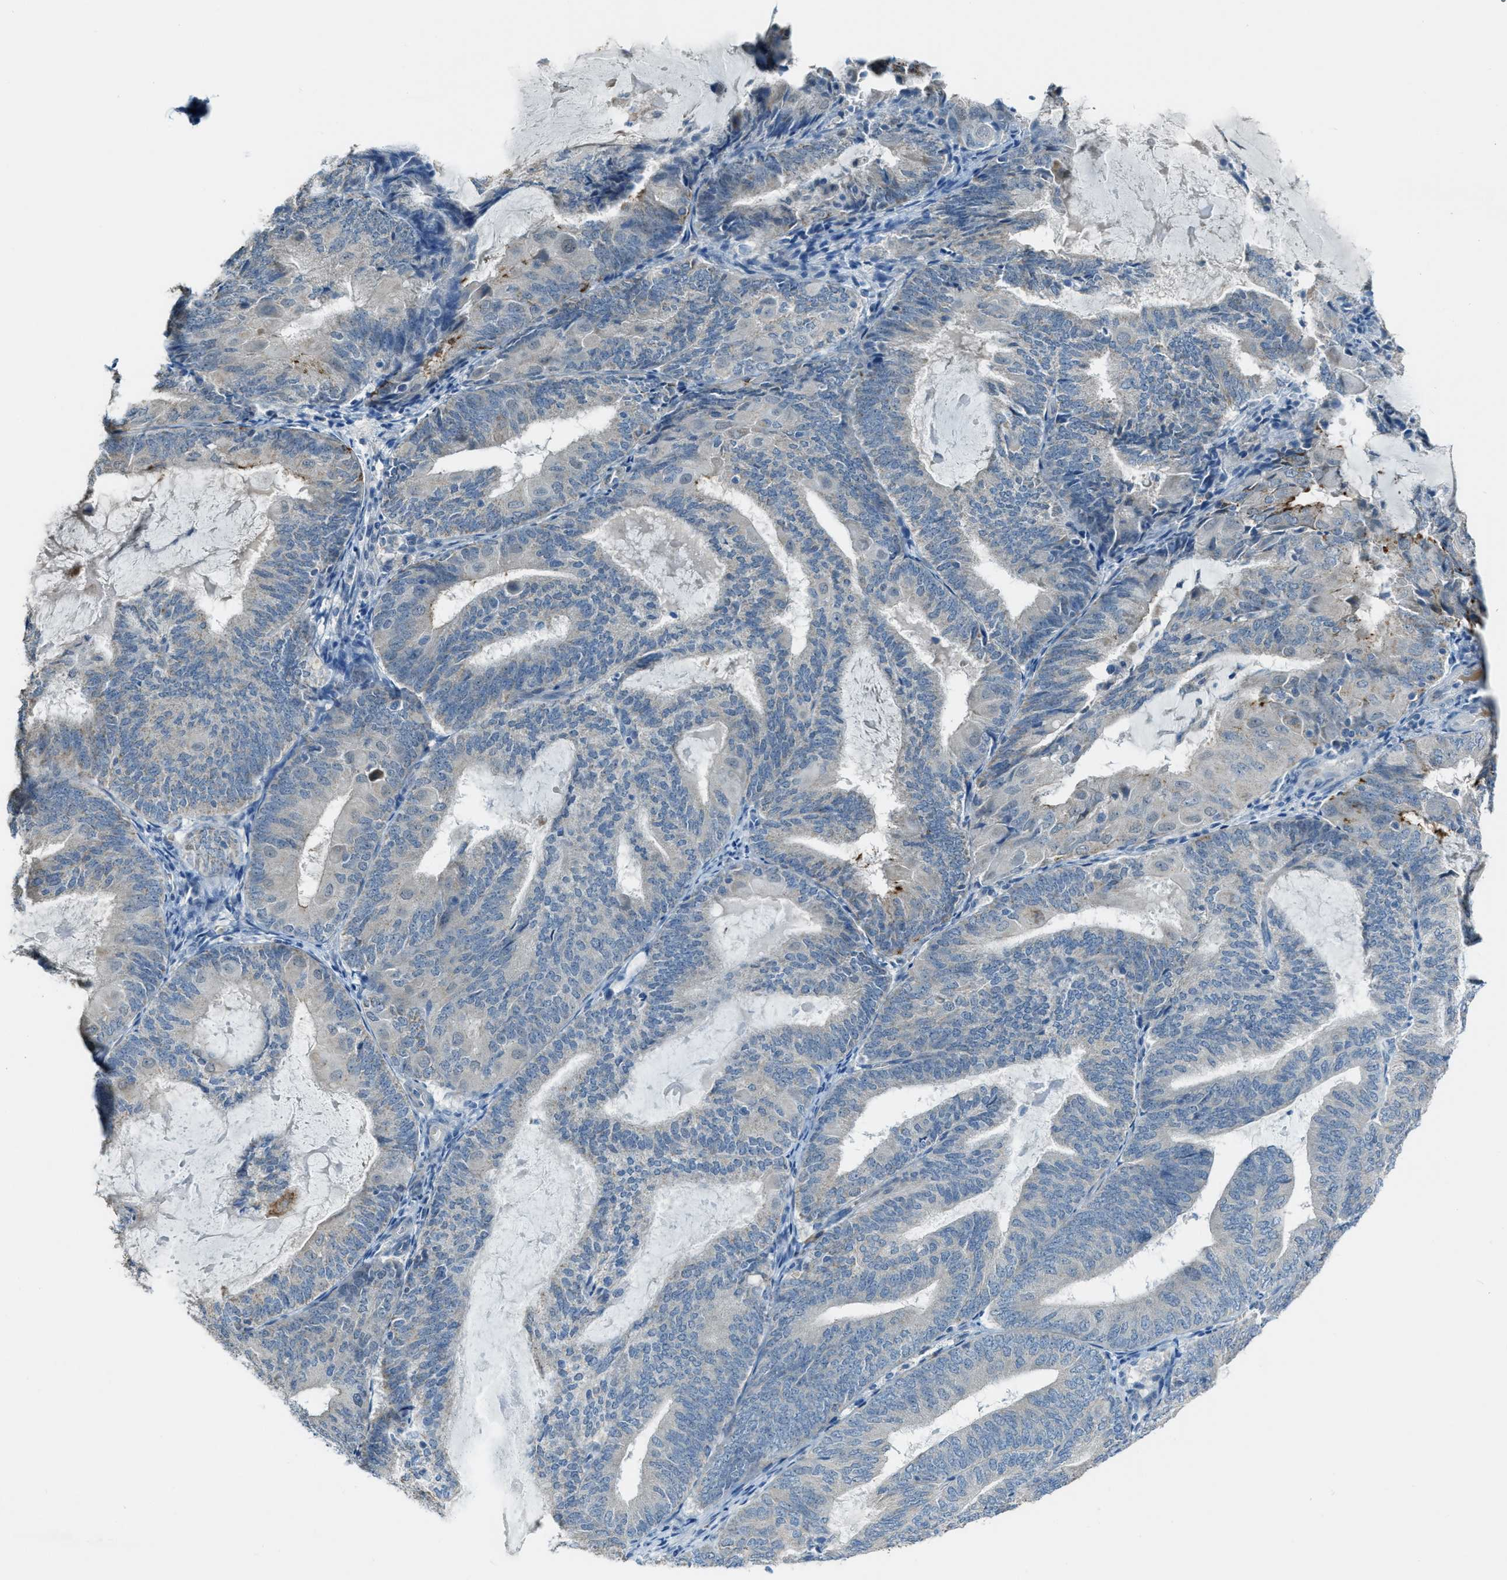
{"staining": {"intensity": "negative", "quantity": "none", "location": "none"}, "tissue": "endometrial cancer", "cell_type": "Tumor cells", "image_type": "cancer", "snomed": [{"axis": "morphology", "description": "Adenocarcinoma, NOS"}, {"axis": "topography", "description": "Endometrium"}], "caption": "DAB (3,3'-diaminobenzidine) immunohistochemical staining of human endometrial adenocarcinoma displays no significant staining in tumor cells.", "gene": "CDON", "patient": {"sex": "female", "age": 81}}